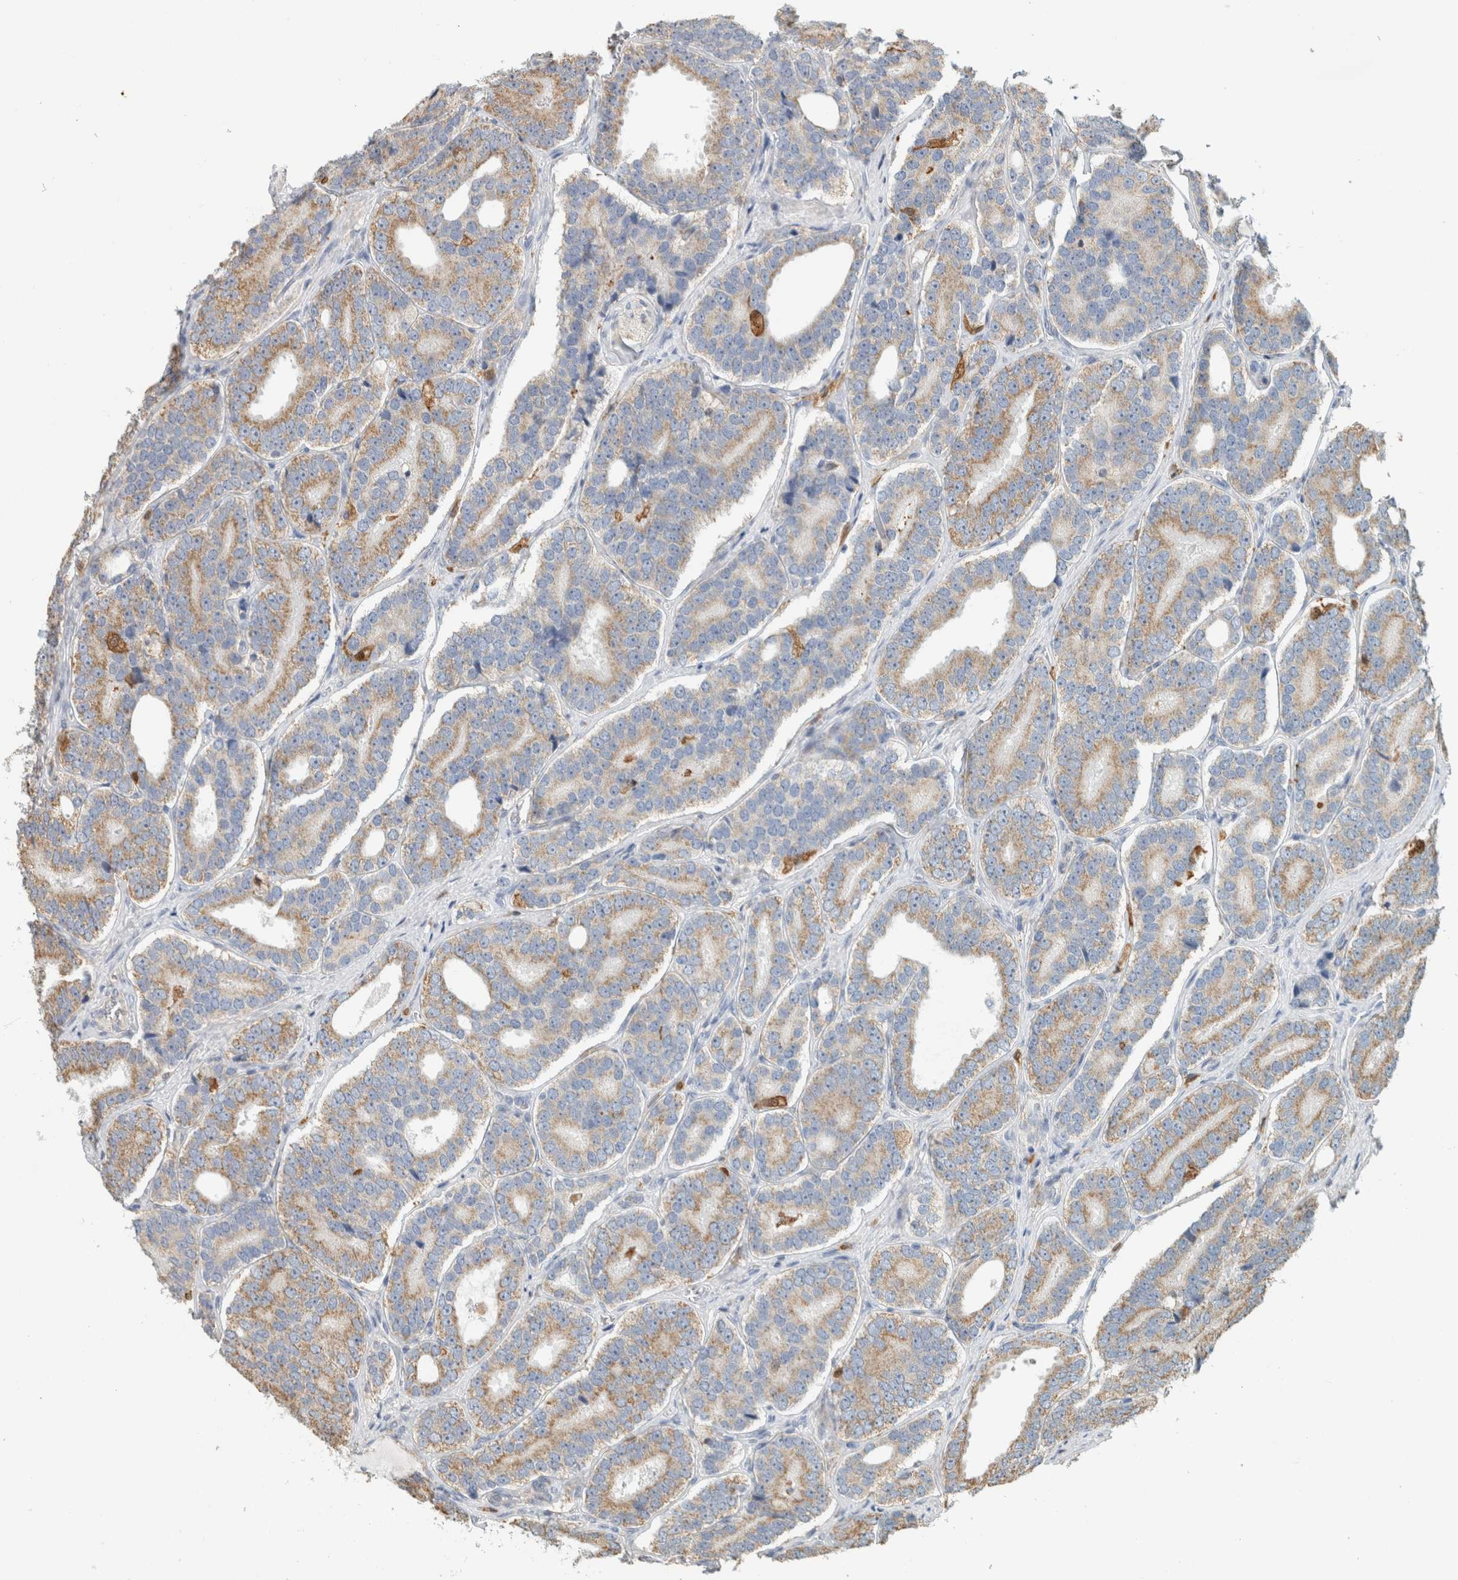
{"staining": {"intensity": "moderate", "quantity": "25%-75%", "location": "cytoplasmic/membranous"}, "tissue": "prostate cancer", "cell_type": "Tumor cells", "image_type": "cancer", "snomed": [{"axis": "morphology", "description": "Adenocarcinoma, High grade"}, {"axis": "topography", "description": "Prostate"}], "caption": "Prostate high-grade adenocarcinoma was stained to show a protein in brown. There is medium levels of moderate cytoplasmic/membranous expression in about 25%-75% of tumor cells. The protein is shown in brown color, while the nuclei are stained blue.", "gene": "CAPG", "patient": {"sex": "male", "age": 56}}